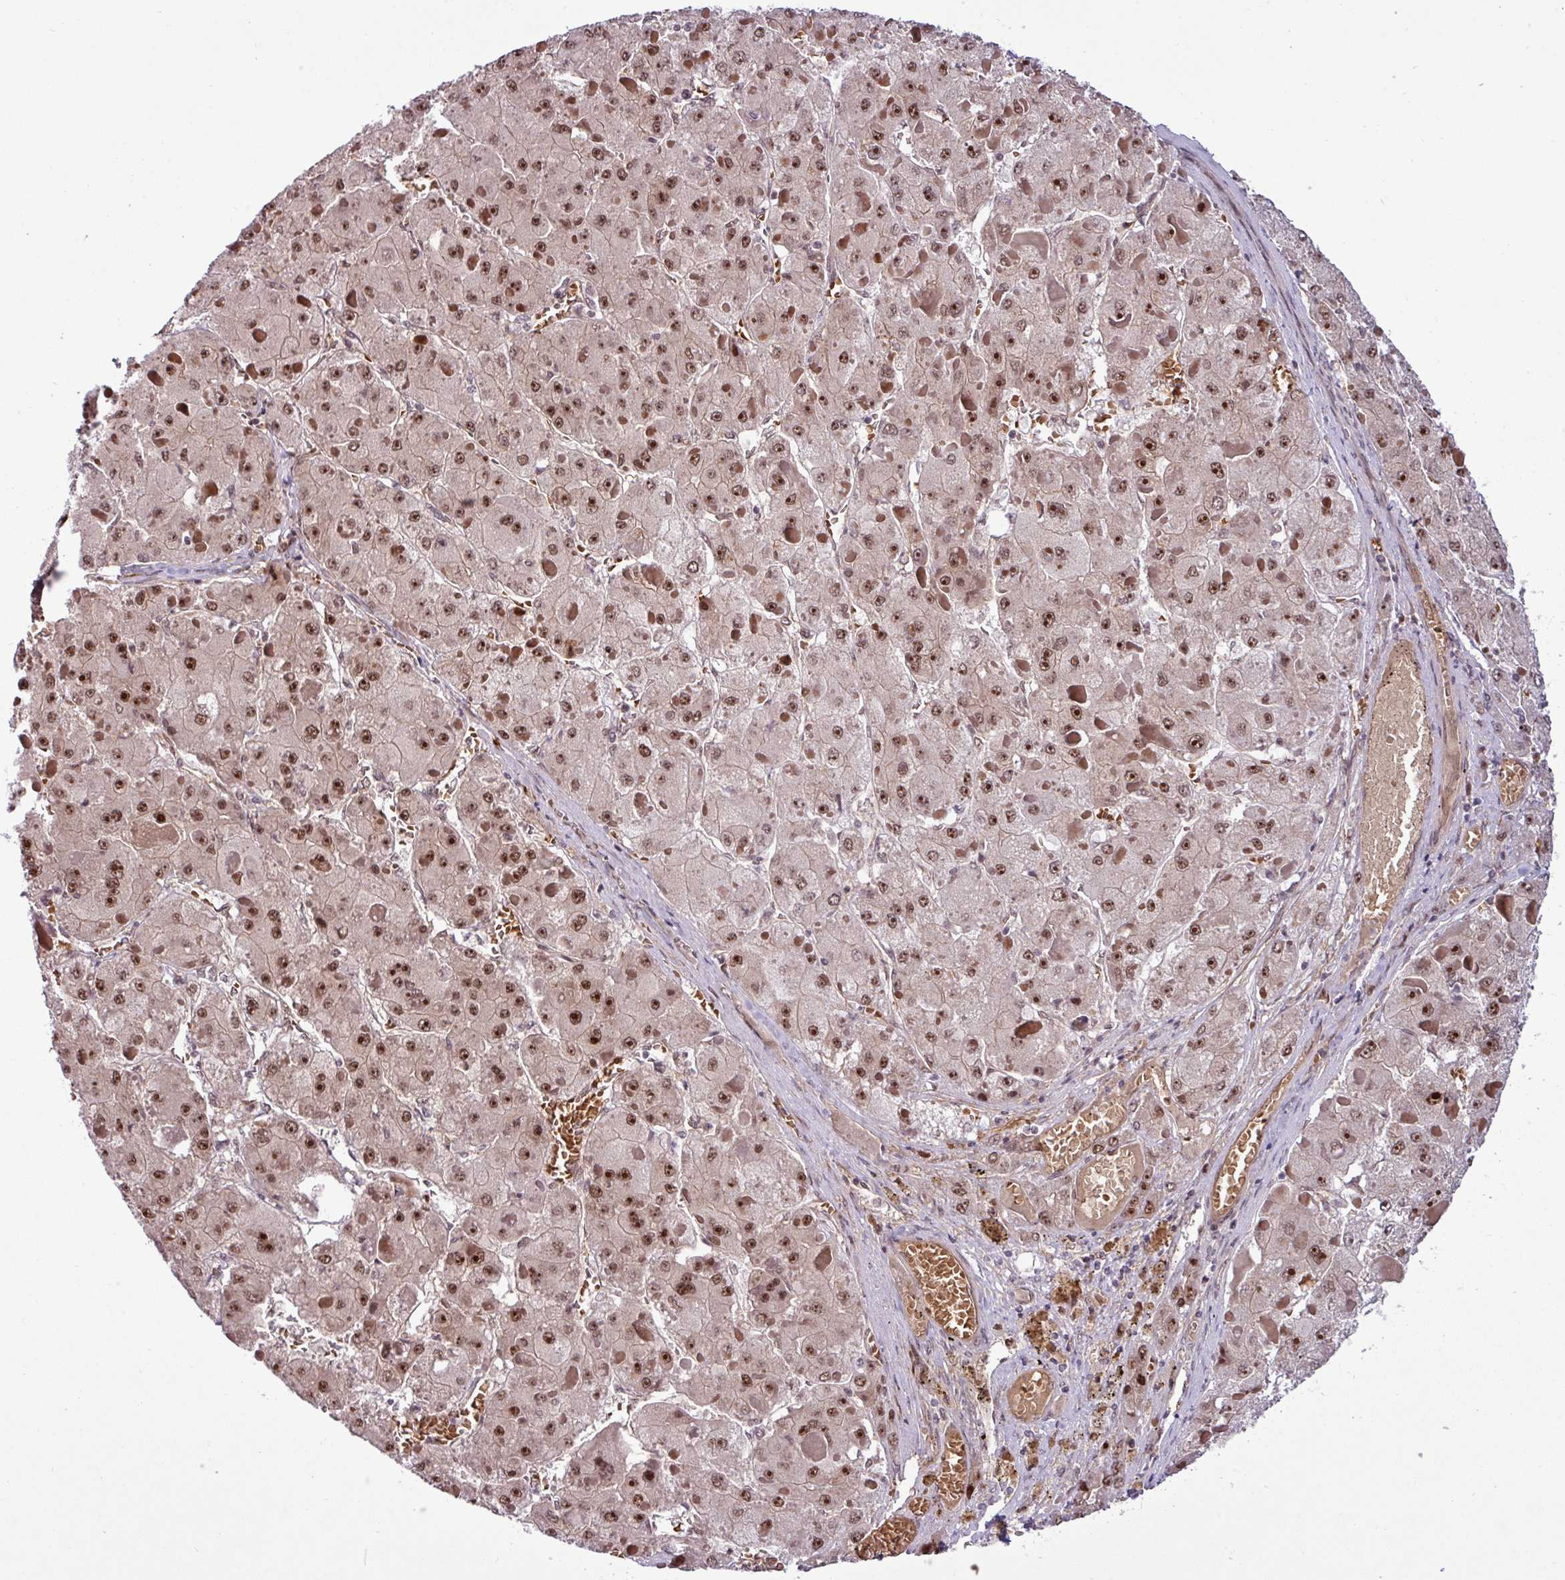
{"staining": {"intensity": "moderate", "quantity": ">75%", "location": "nuclear"}, "tissue": "liver cancer", "cell_type": "Tumor cells", "image_type": "cancer", "snomed": [{"axis": "morphology", "description": "Carcinoma, Hepatocellular, NOS"}, {"axis": "topography", "description": "Liver"}], "caption": "IHC (DAB) staining of human liver cancer exhibits moderate nuclear protein expression in approximately >75% of tumor cells.", "gene": "C7orf50", "patient": {"sex": "female", "age": 73}}